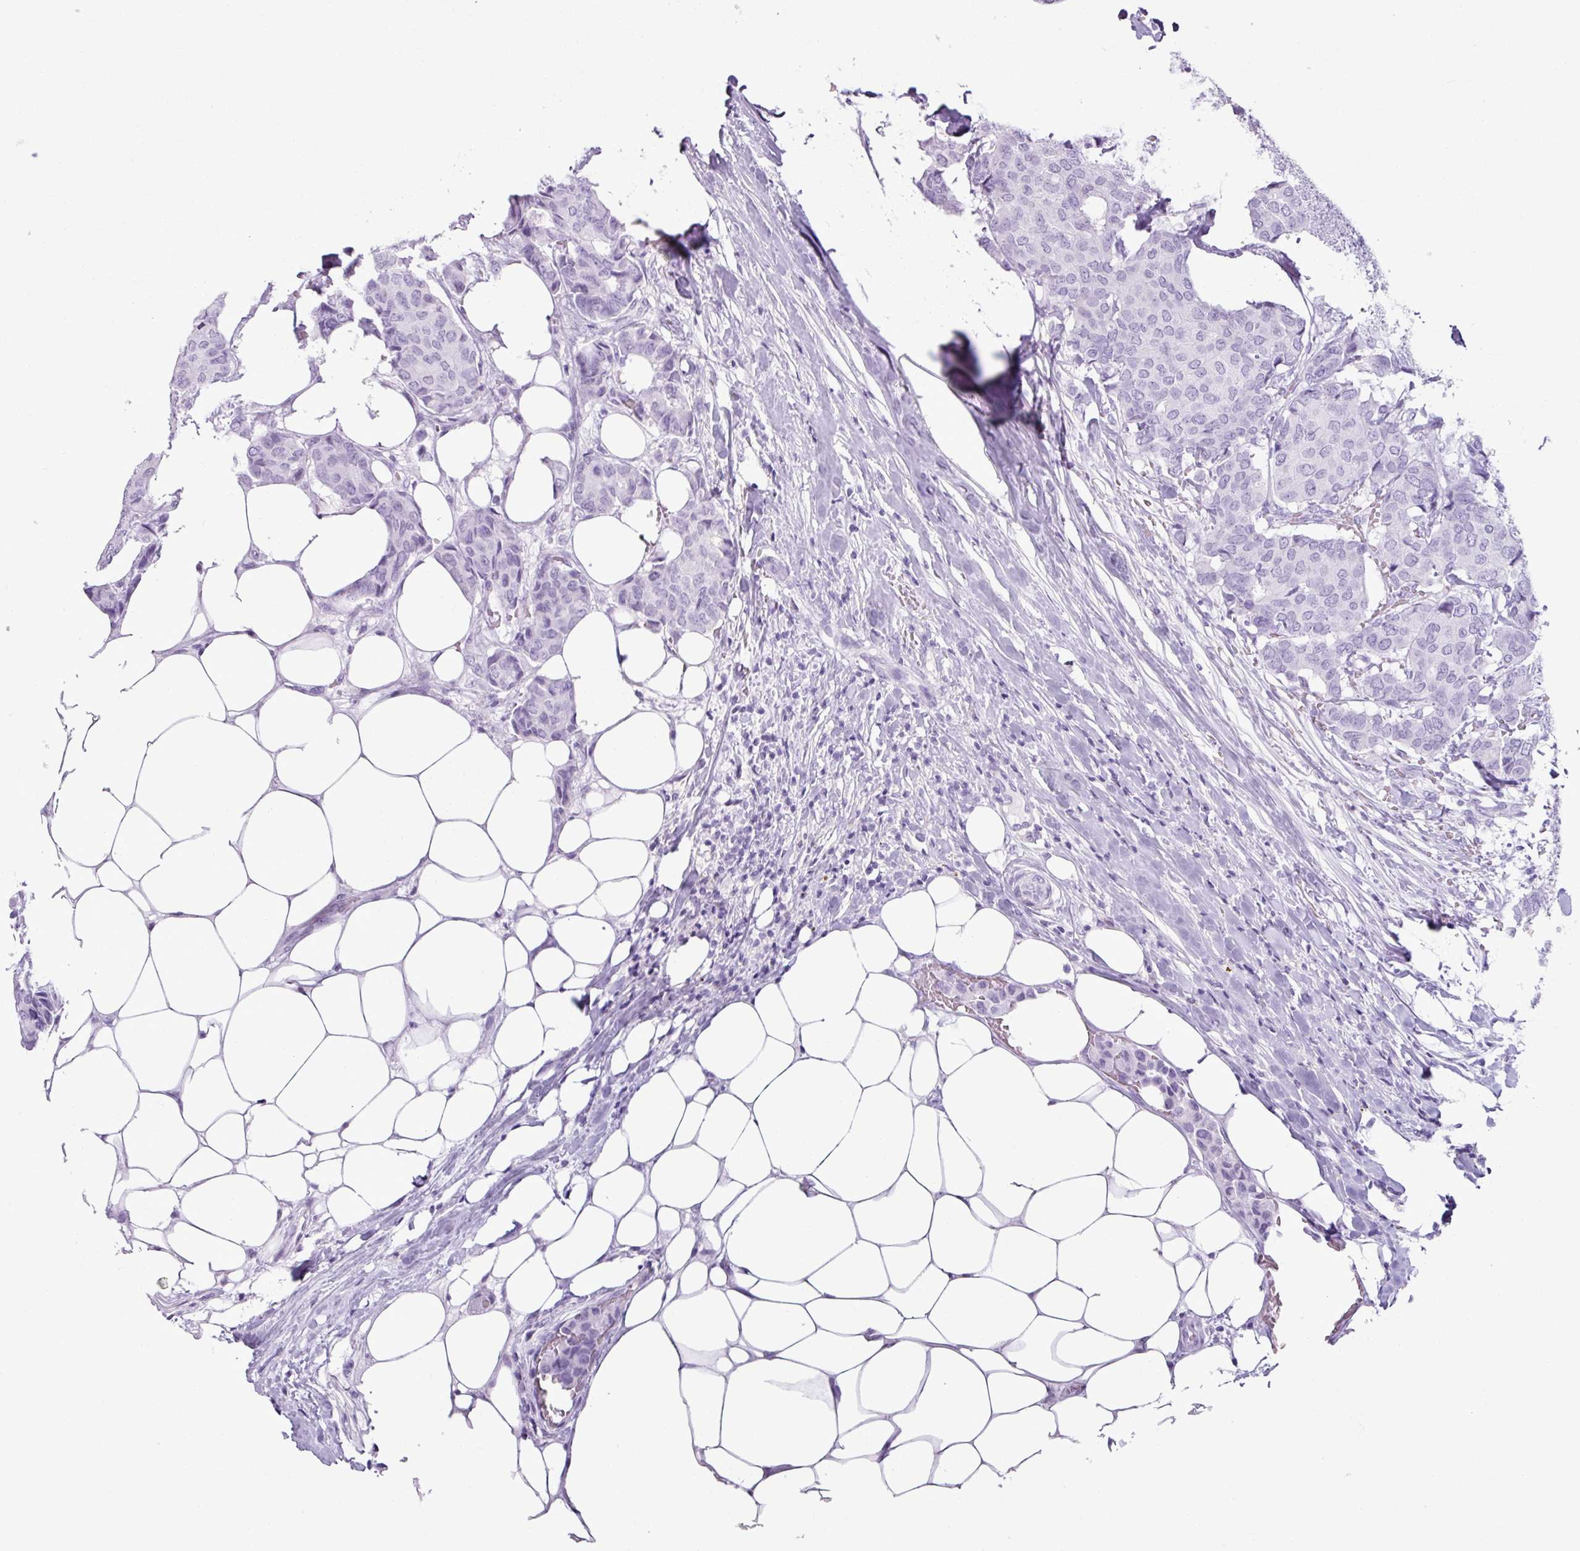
{"staining": {"intensity": "negative", "quantity": "none", "location": "none"}, "tissue": "breast cancer", "cell_type": "Tumor cells", "image_type": "cancer", "snomed": [{"axis": "morphology", "description": "Duct carcinoma"}, {"axis": "topography", "description": "Breast"}], "caption": "This is an immunohistochemistry histopathology image of human breast cancer. There is no staining in tumor cells.", "gene": "SCT", "patient": {"sex": "female", "age": 75}}